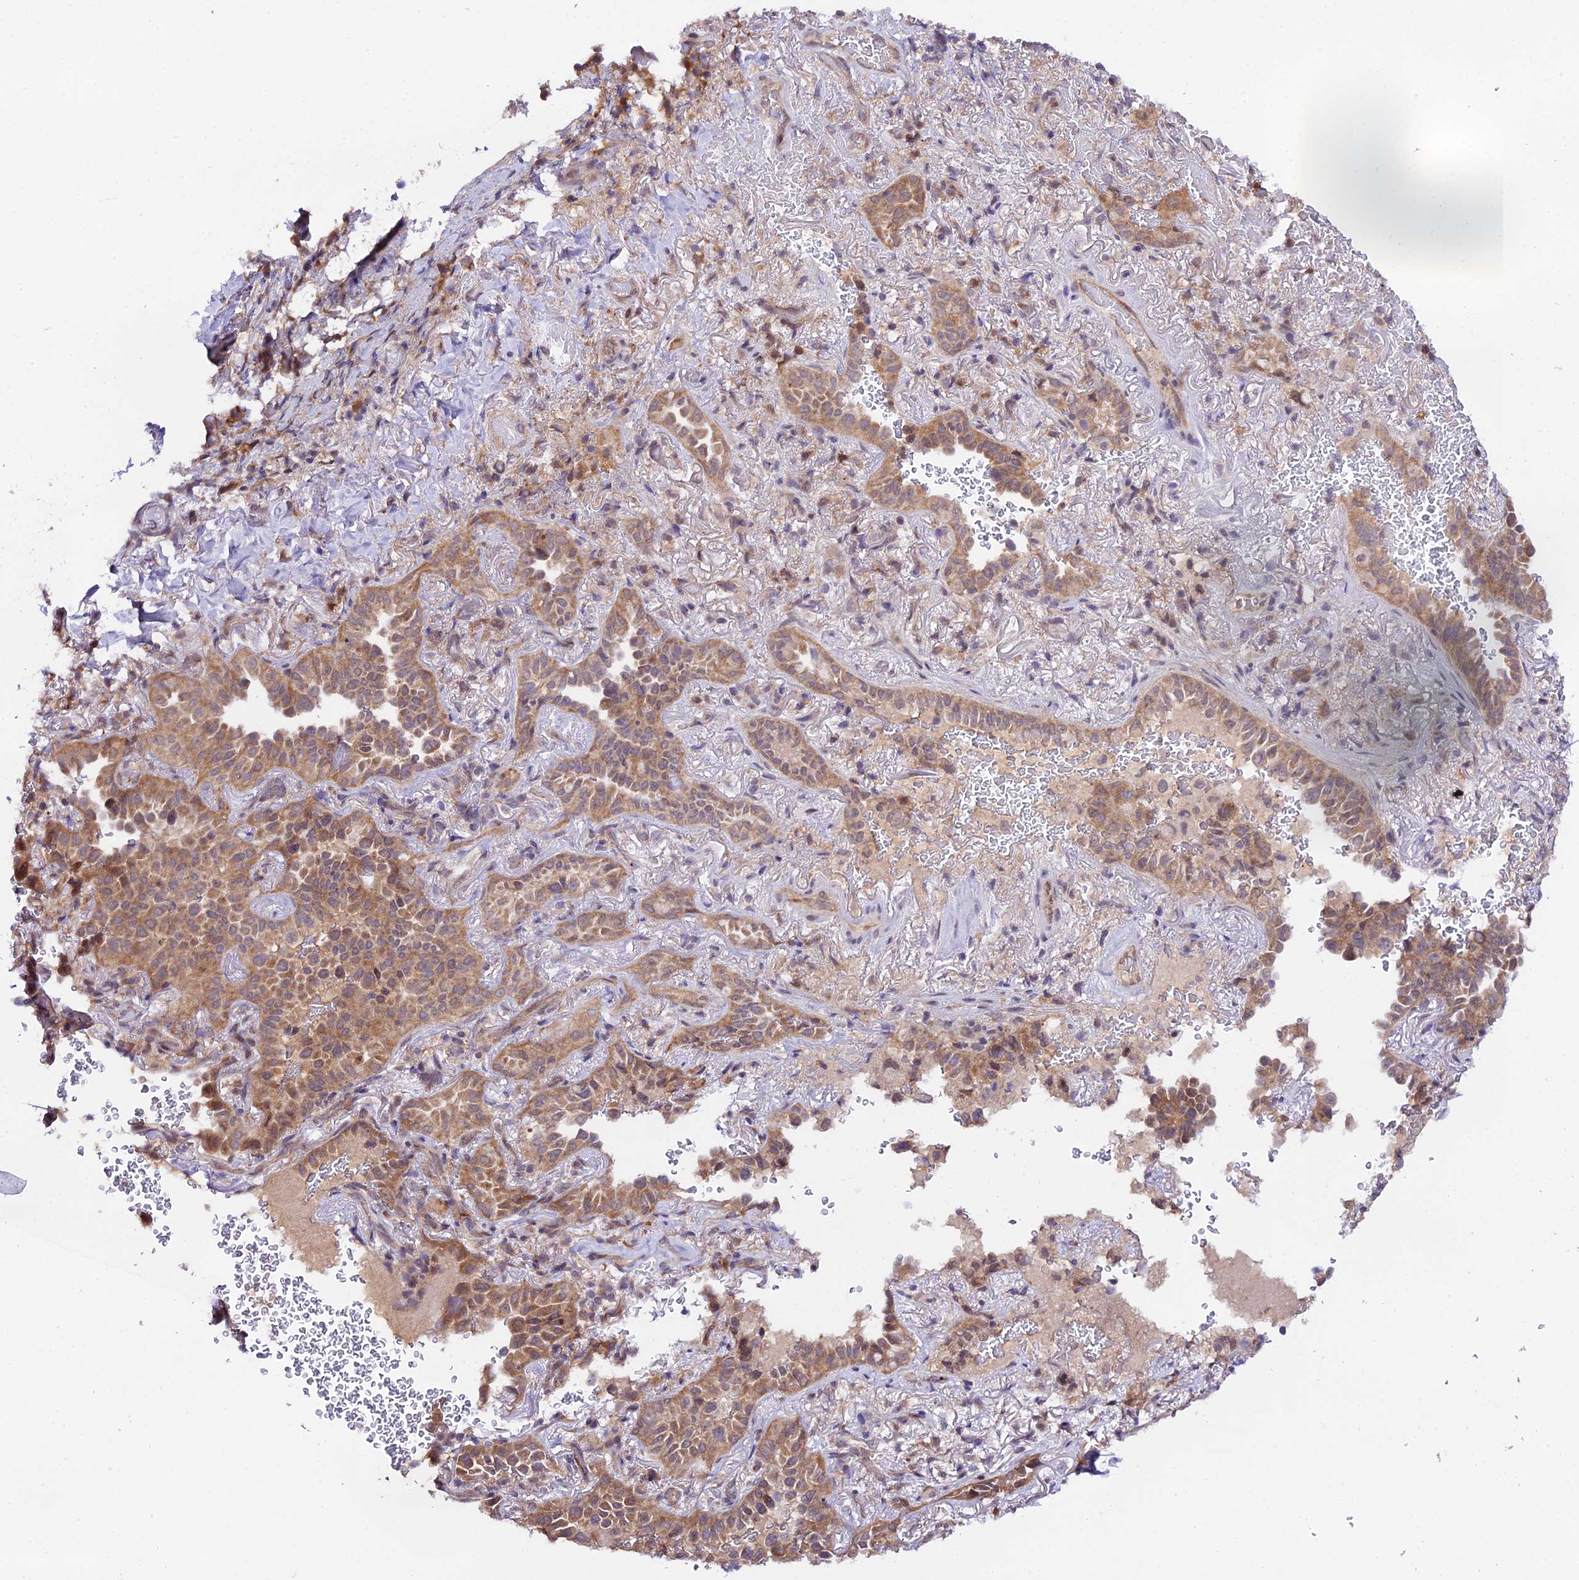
{"staining": {"intensity": "moderate", "quantity": ">75%", "location": "cytoplasmic/membranous"}, "tissue": "lung cancer", "cell_type": "Tumor cells", "image_type": "cancer", "snomed": [{"axis": "morphology", "description": "Adenocarcinoma, NOS"}, {"axis": "topography", "description": "Lung"}], "caption": "Tumor cells demonstrate moderate cytoplasmic/membranous positivity in approximately >75% of cells in adenocarcinoma (lung).", "gene": "TRIM40", "patient": {"sex": "female", "age": 69}}